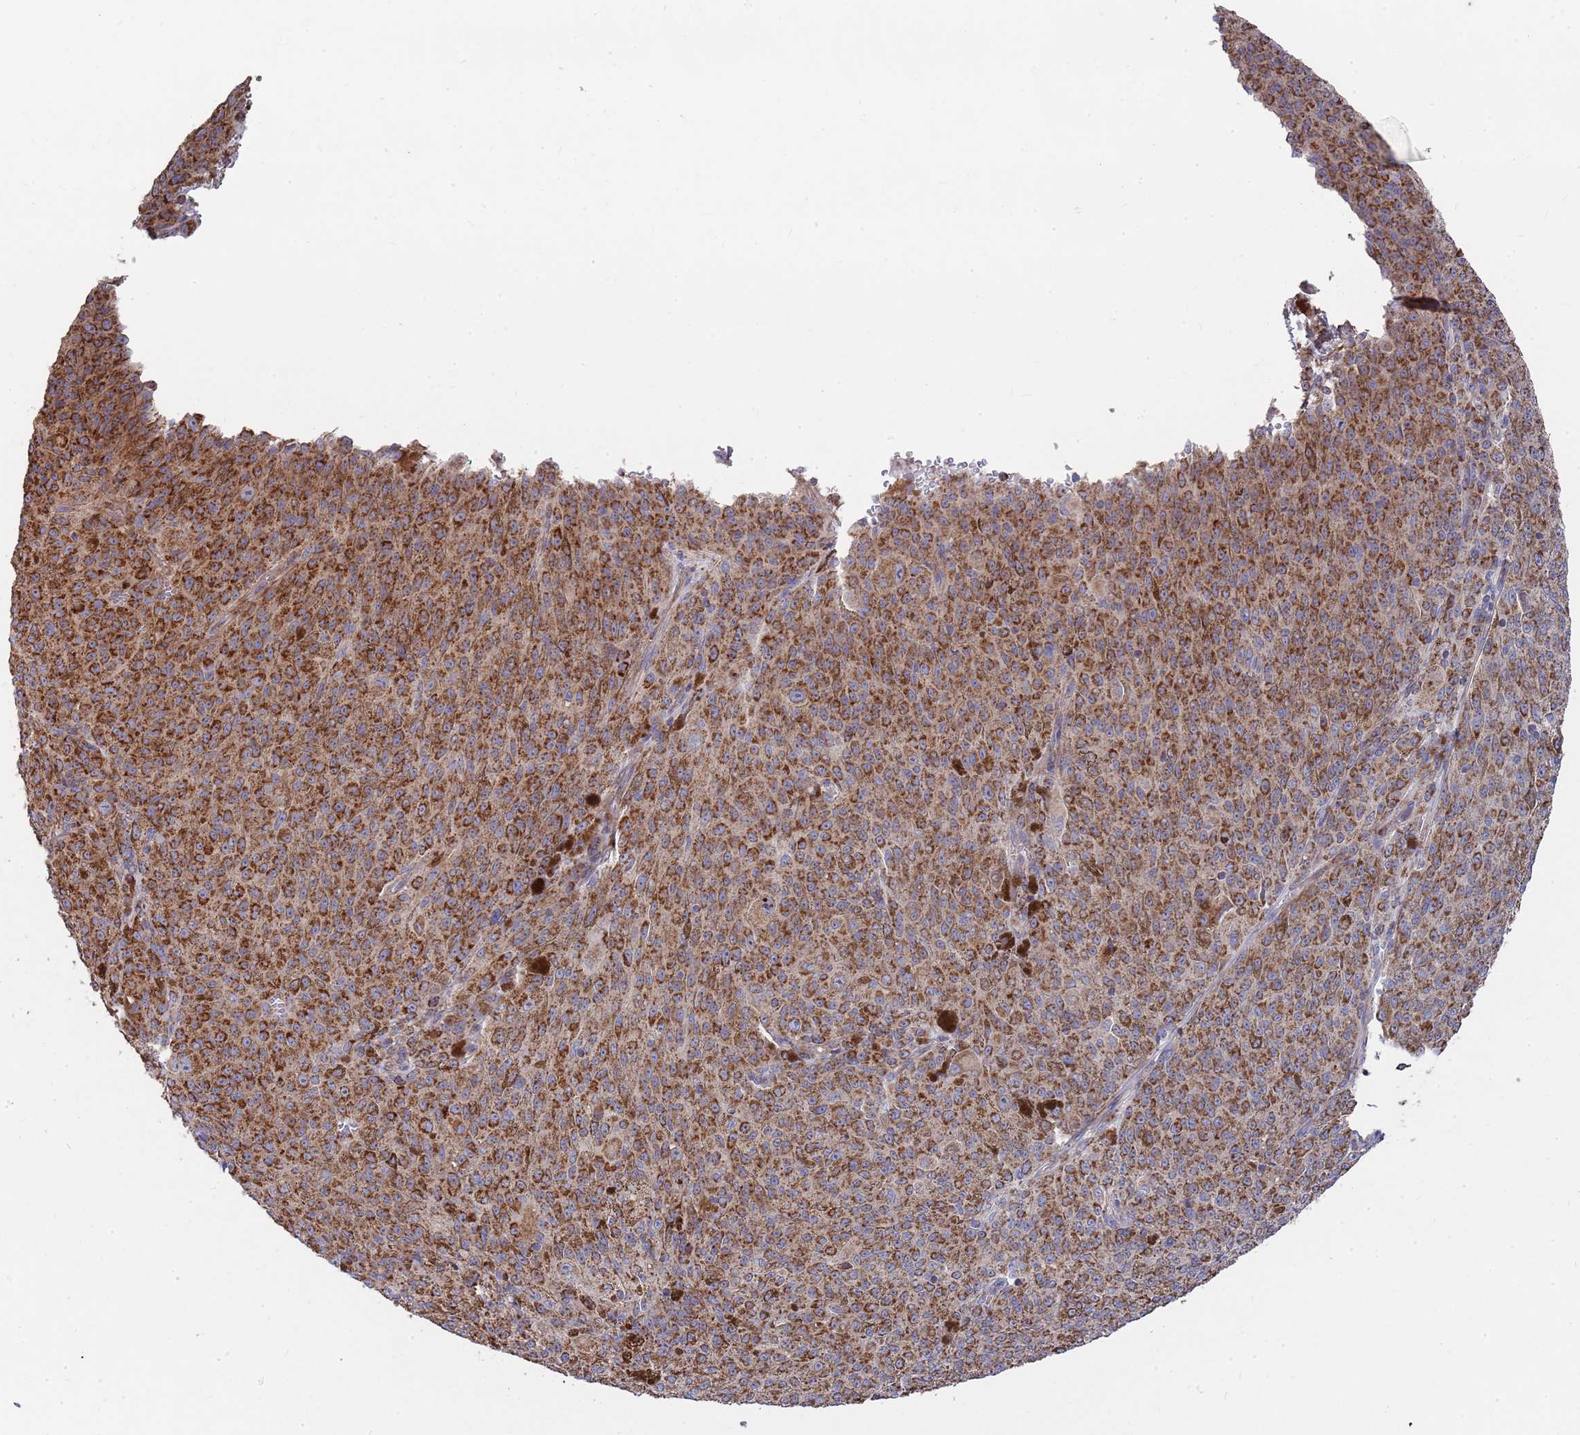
{"staining": {"intensity": "strong", "quantity": ">75%", "location": "cytoplasmic/membranous"}, "tissue": "melanoma", "cell_type": "Tumor cells", "image_type": "cancer", "snomed": [{"axis": "morphology", "description": "Malignant melanoma, NOS"}, {"axis": "topography", "description": "Skin"}], "caption": "This image exhibits immunohistochemistry (IHC) staining of malignant melanoma, with high strong cytoplasmic/membranous staining in about >75% of tumor cells.", "gene": "WDFY3", "patient": {"sex": "female", "age": 52}}